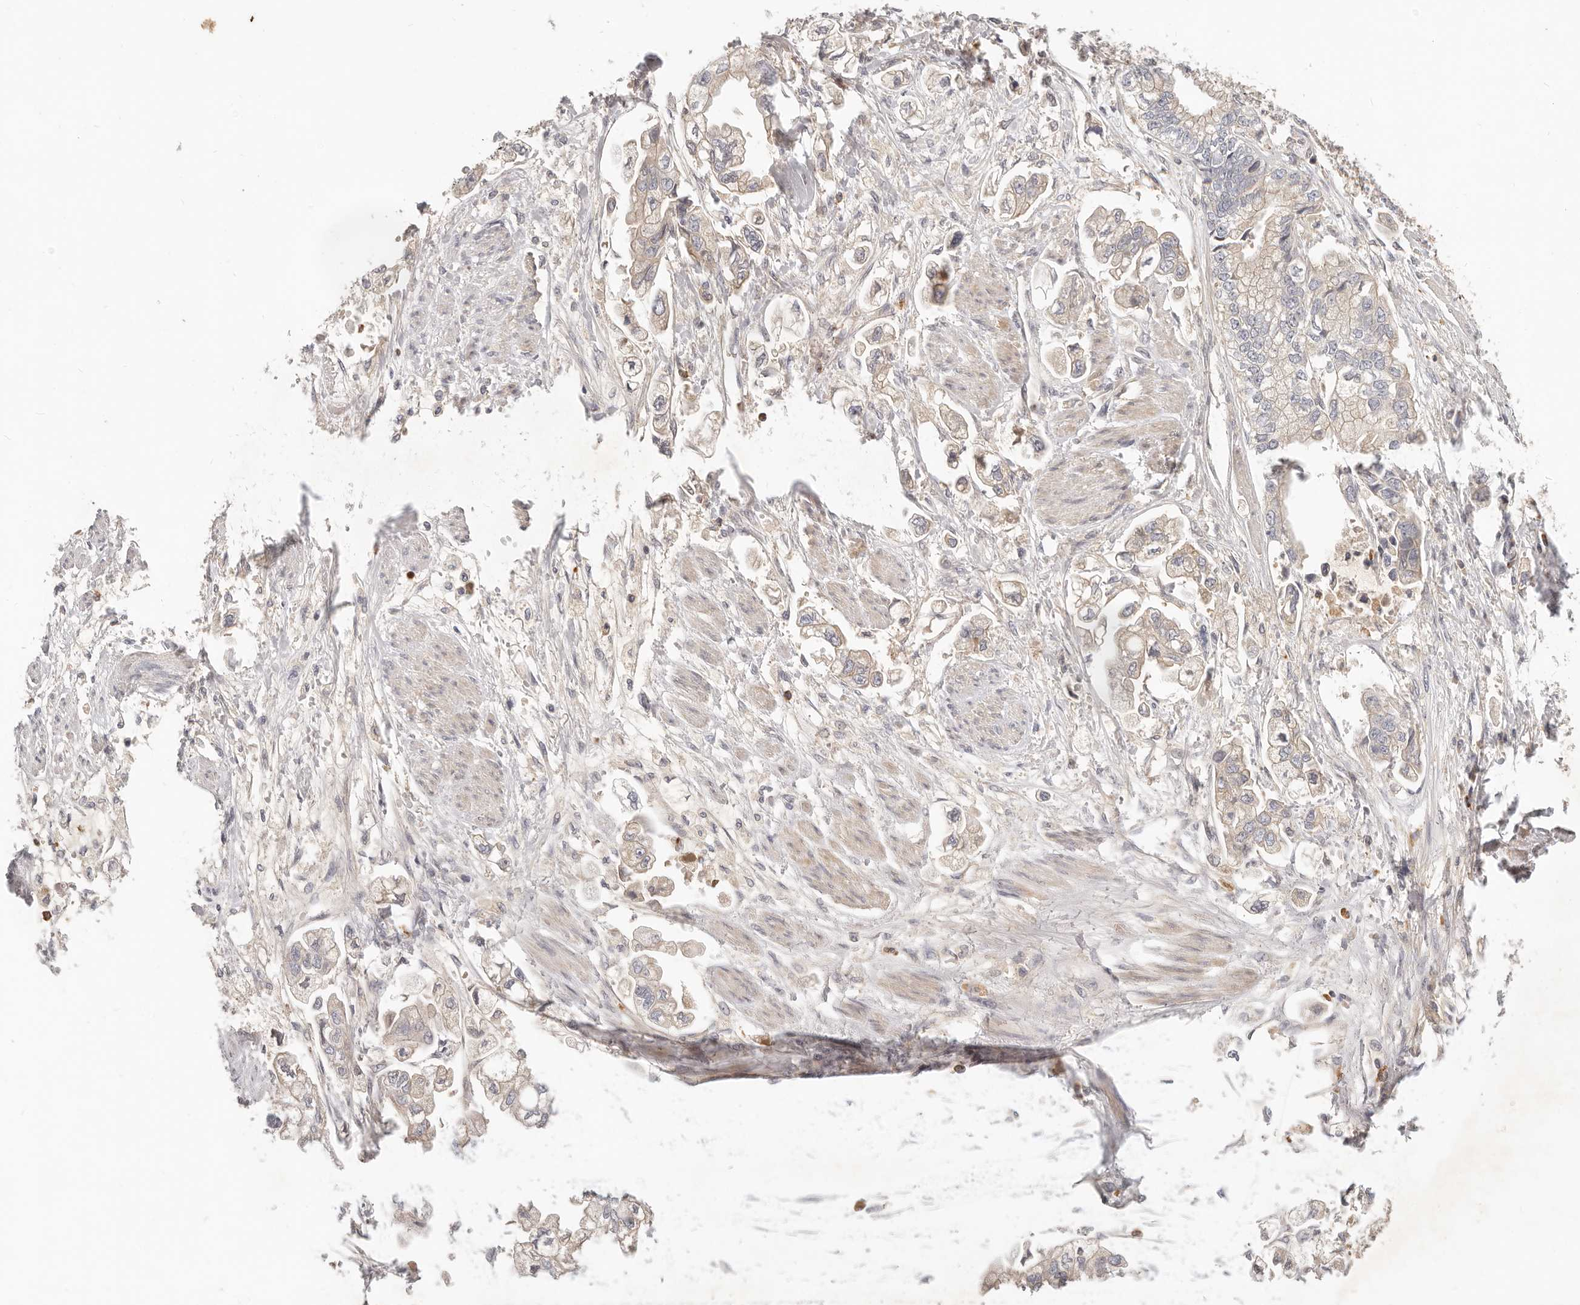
{"staining": {"intensity": "weak", "quantity": "<25%", "location": "cytoplasmic/membranous"}, "tissue": "stomach cancer", "cell_type": "Tumor cells", "image_type": "cancer", "snomed": [{"axis": "morphology", "description": "Adenocarcinoma, NOS"}, {"axis": "topography", "description": "Stomach"}], "caption": "Stomach cancer (adenocarcinoma) was stained to show a protein in brown. There is no significant expression in tumor cells.", "gene": "USP49", "patient": {"sex": "male", "age": 62}}